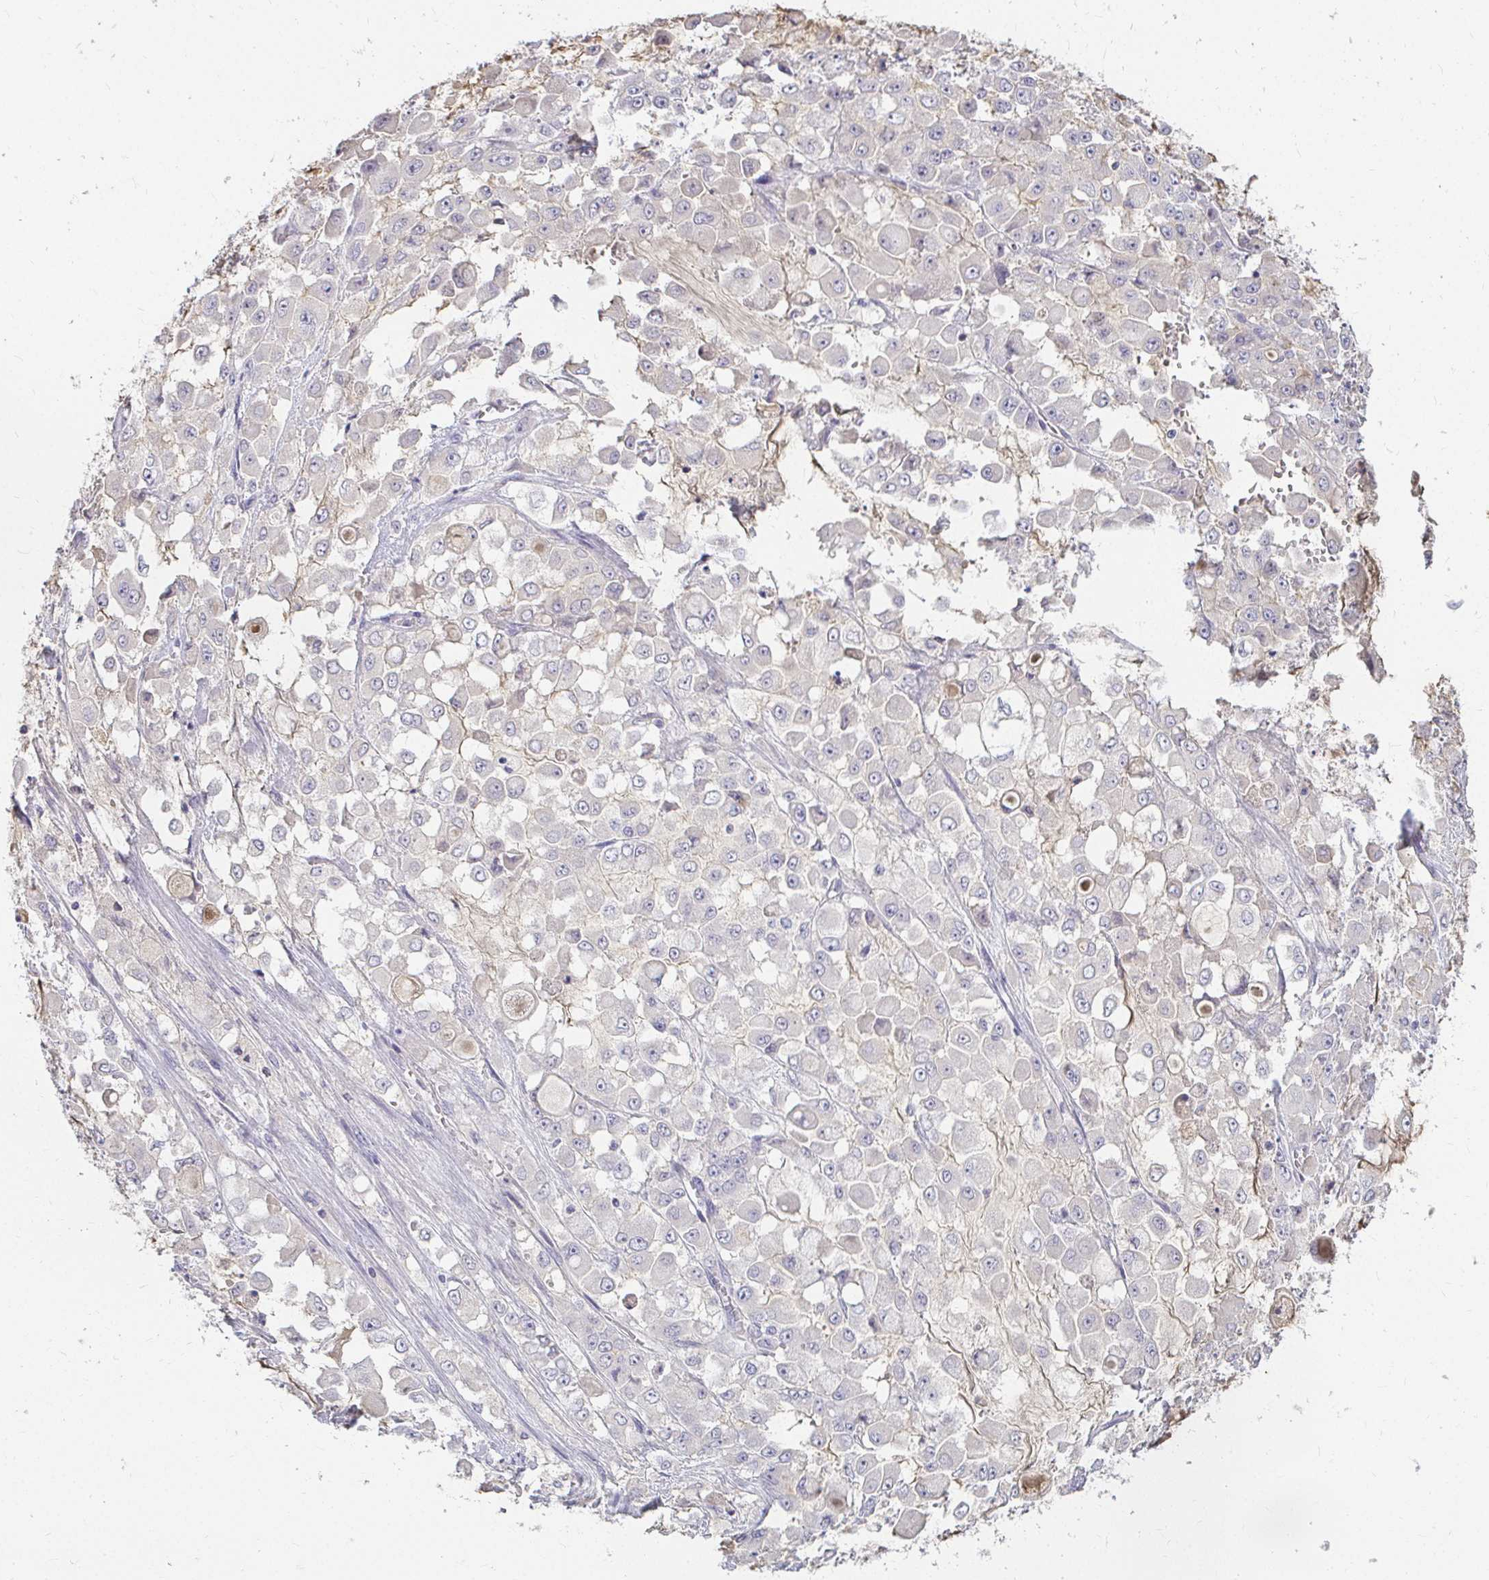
{"staining": {"intensity": "negative", "quantity": "none", "location": "none"}, "tissue": "stomach cancer", "cell_type": "Tumor cells", "image_type": "cancer", "snomed": [{"axis": "morphology", "description": "Adenocarcinoma, NOS"}, {"axis": "topography", "description": "Stomach"}], "caption": "DAB immunohistochemical staining of human stomach adenocarcinoma displays no significant expression in tumor cells. (DAB (3,3'-diaminobenzidine) IHC with hematoxylin counter stain).", "gene": "LOXL4", "patient": {"sex": "female", "age": 76}}